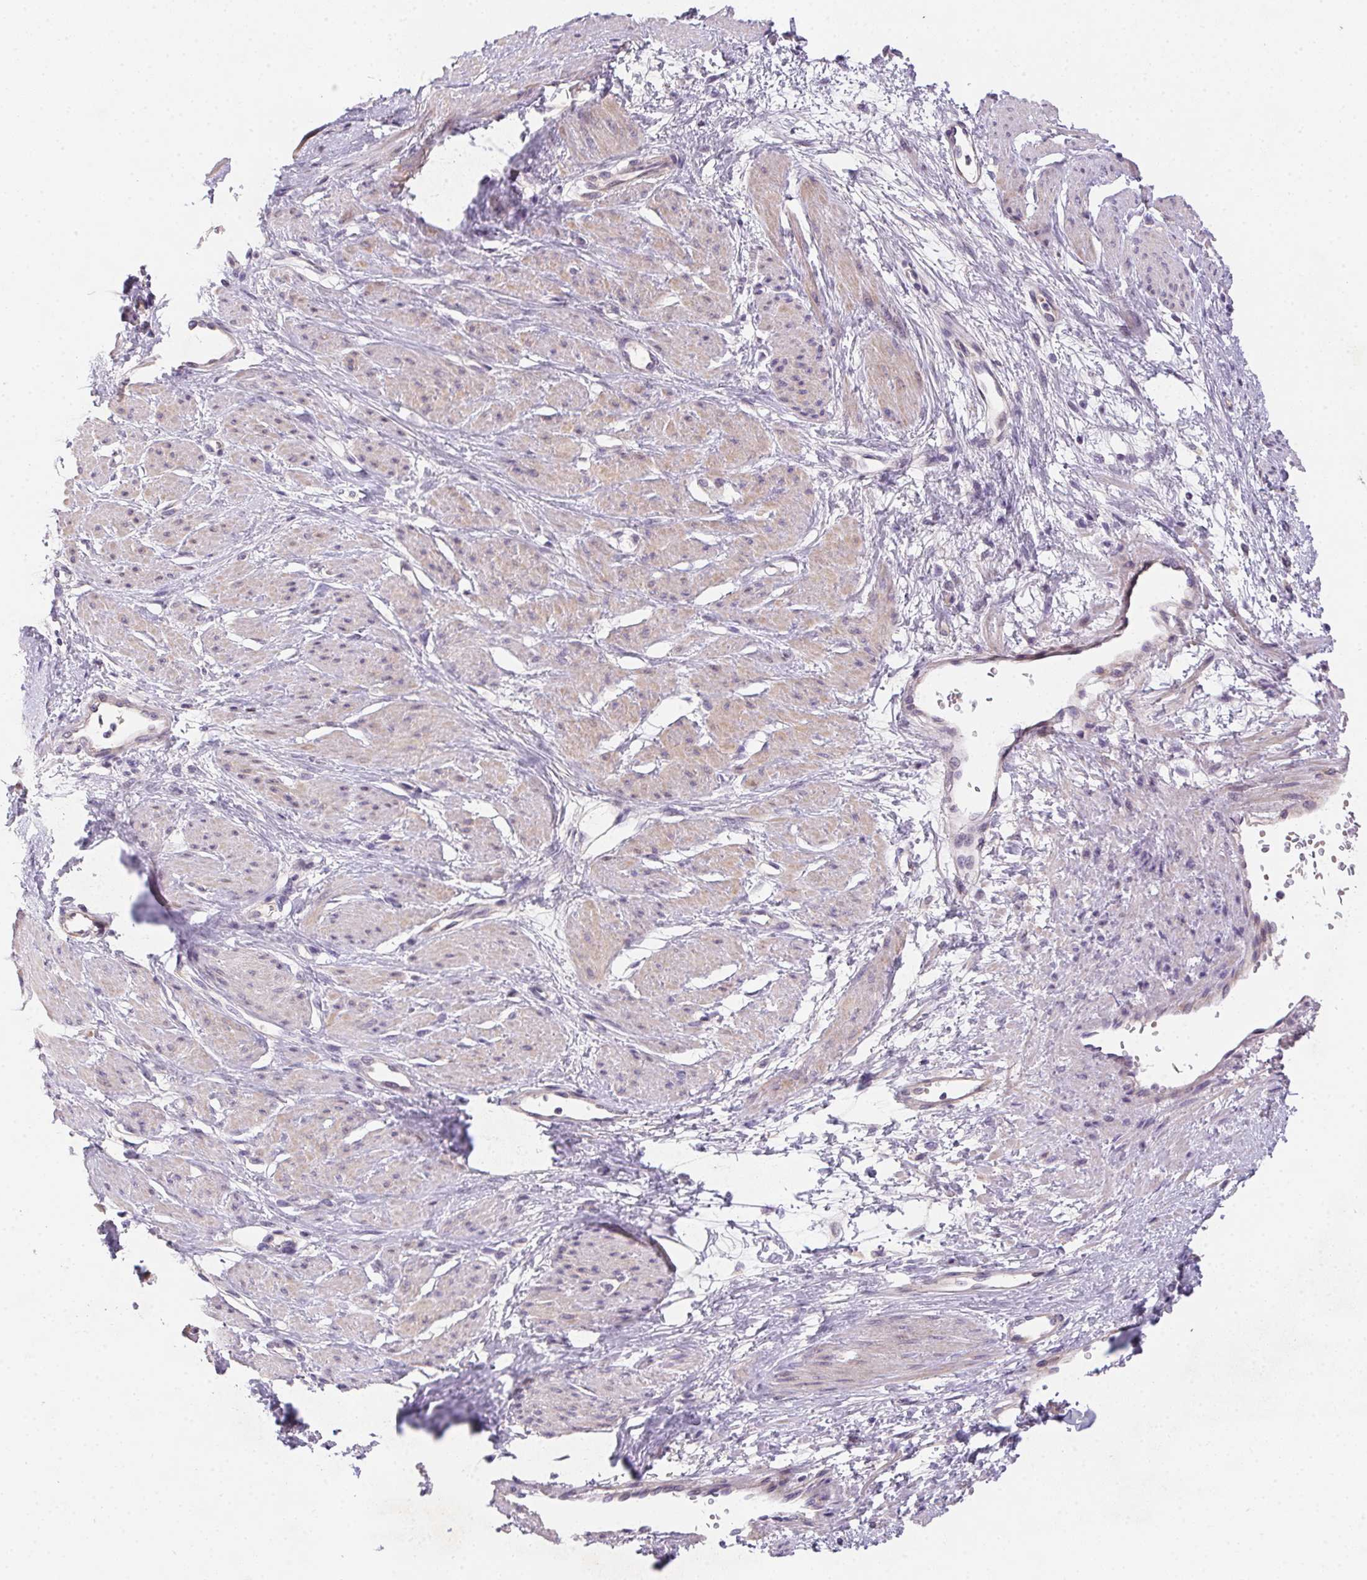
{"staining": {"intensity": "weak", "quantity": "25%-75%", "location": "cytoplasmic/membranous"}, "tissue": "smooth muscle", "cell_type": "Smooth muscle cells", "image_type": "normal", "snomed": [{"axis": "morphology", "description": "Normal tissue, NOS"}, {"axis": "topography", "description": "Smooth muscle"}, {"axis": "topography", "description": "Uterus"}], "caption": "High-magnification brightfield microscopy of benign smooth muscle stained with DAB (3,3'-diaminobenzidine) (brown) and counterstained with hematoxylin (blue). smooth muscle cells exhibit weak cytoplasmic/membranous staining is seen in approximately25%-75% of cells.", "gene": "HELLS", "patient": {"sex": "female", "age": 39}}